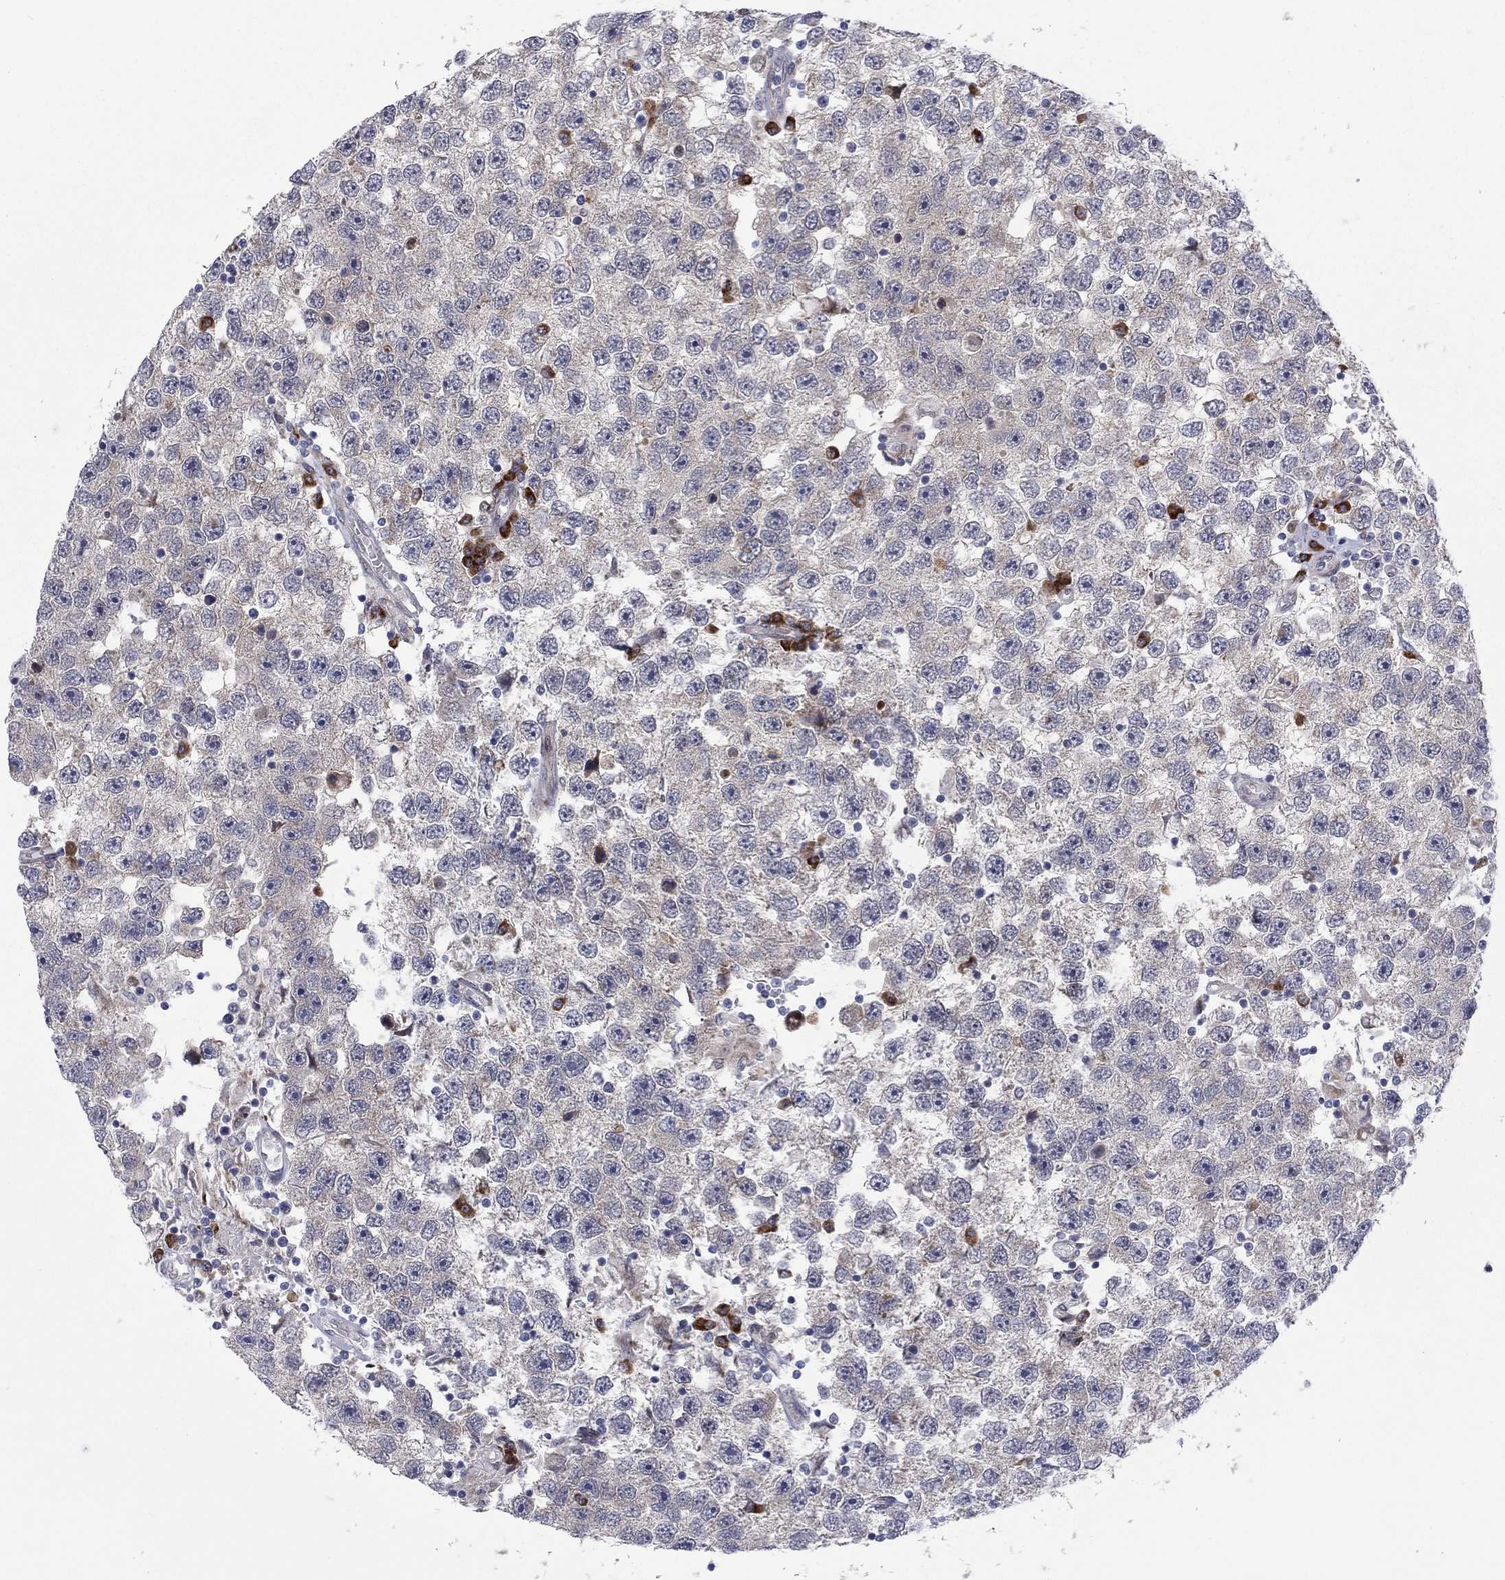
{"staining": {"intensity": "negative", "quantity": "none", "location": "none"}, "tissue": "testis cancer", "cell_type": "Tumor cells", "image_type": "cancer", "snomed": [{"axis": "morphology", "description": "Seminoma, NOS"}, {"axis": "topography", "description": "Testis"}], "caption": "DAB immunohistochemical staining of seminoma (testis) reveals no significant staining in tumor cells. Brightfield microscopy of immunohistochemistry stained with DAB (3,3'-diaminobenzidine) (brown) and hematoxylin (blue), captured at high magnification.", "gene": "TTC21B", "patient": {"sex": "male", "age": 26}}